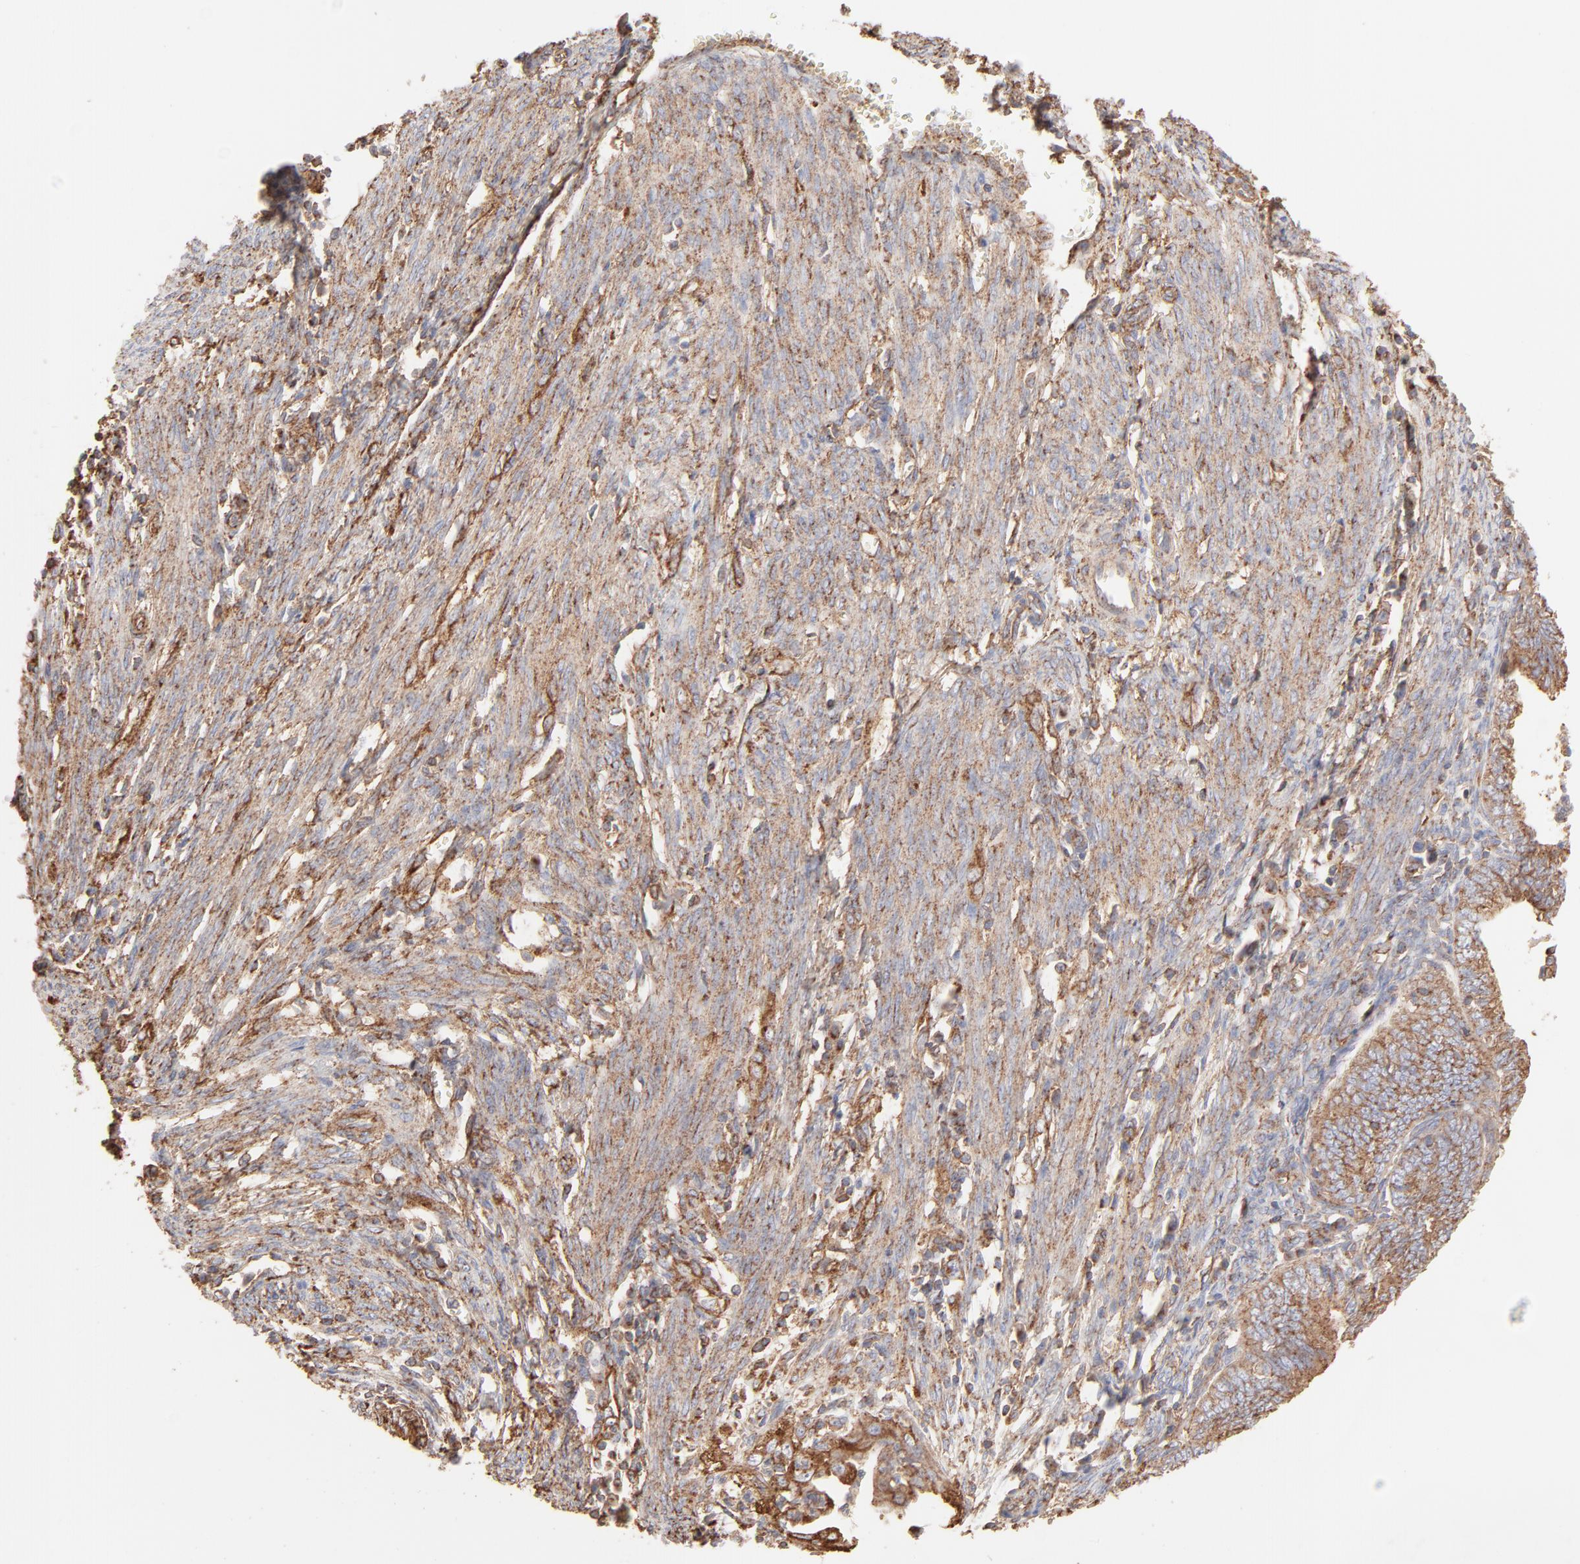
{"staining": {"intensity": "strong", "quantity": ">75%", "location": "cytoplasmic/membranous"}, "tissue": "endometrial cancer", "cell_type": "Tumor cells", "image_type": "cancer", "snomed": [{"axis": "morphology", "description": "Adenocarcinoma, NOS"}, {"axis": "topography", "description": "Endometrium"}], "caption": "The immunohistochemical stain shows strong cytoplasmic/membranous expression in tumor cells of endometrial adenocarcinoma tissue.", "gene": "CLTB", "patient": {"sex": "female", "age": 66}}